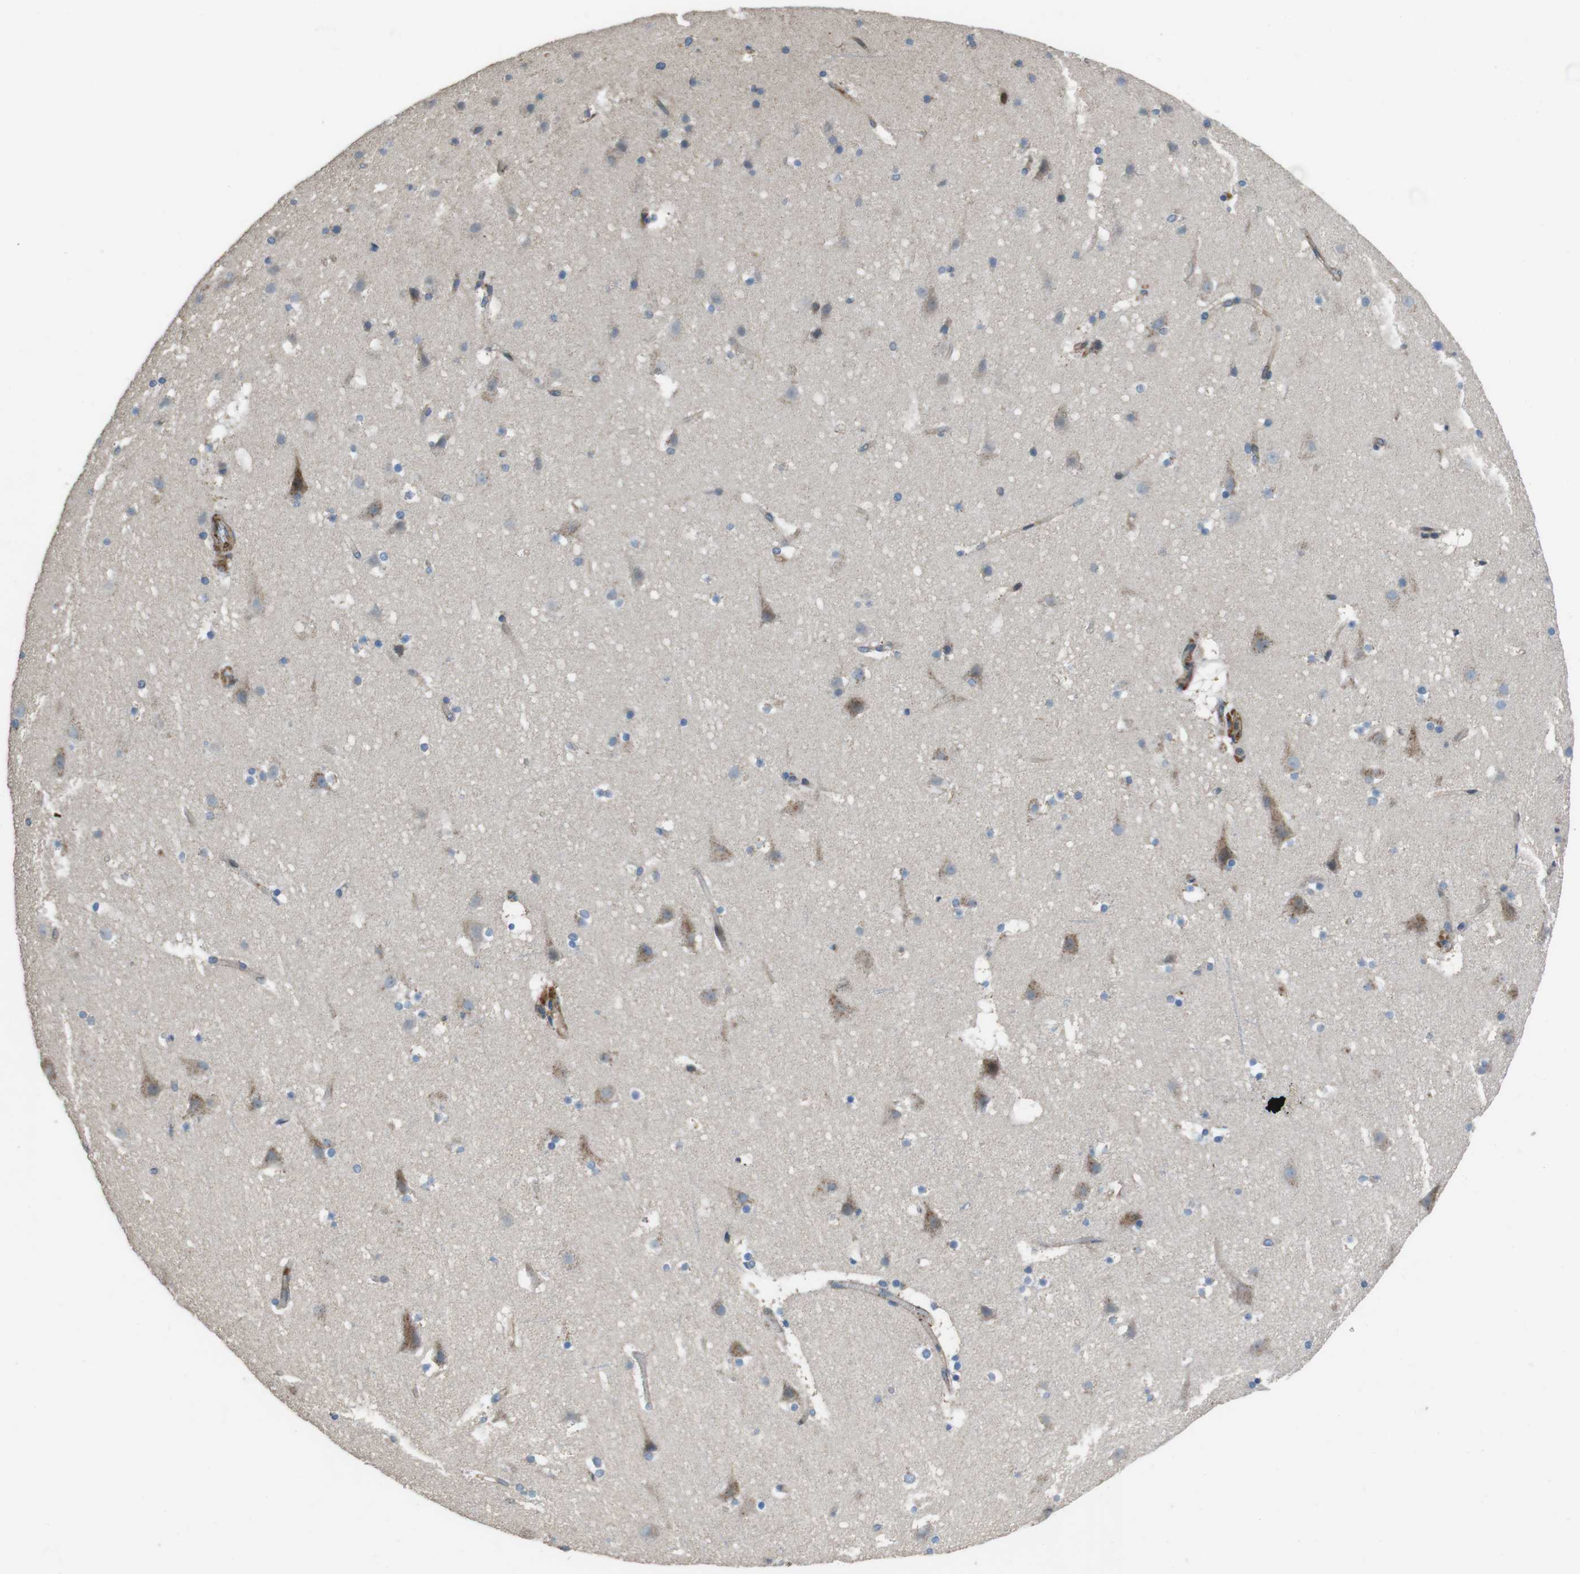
{"staining": {"intensity": "weak", "quantity": "25%-75%", "location": "cytoplasmic/membranous"}, "tissue": "cerebral cortex", "cell_type": "Endothelial cells", "image_type": "normal", "snomed": [{"axis": "morphology", "description": "Normal tissue, NOS"}, {"axis": "topography", "description": "Cerebral cortex"}], "caption": "Approximately 25%-75% of endothelial cells in normal cerebral cortex show weak cytoplasmic/membranous protein positivity as visualized by brown immunohistochemical staining.", "gene": "FAM174B", "patient": {"sex": "male", "age": 45}}